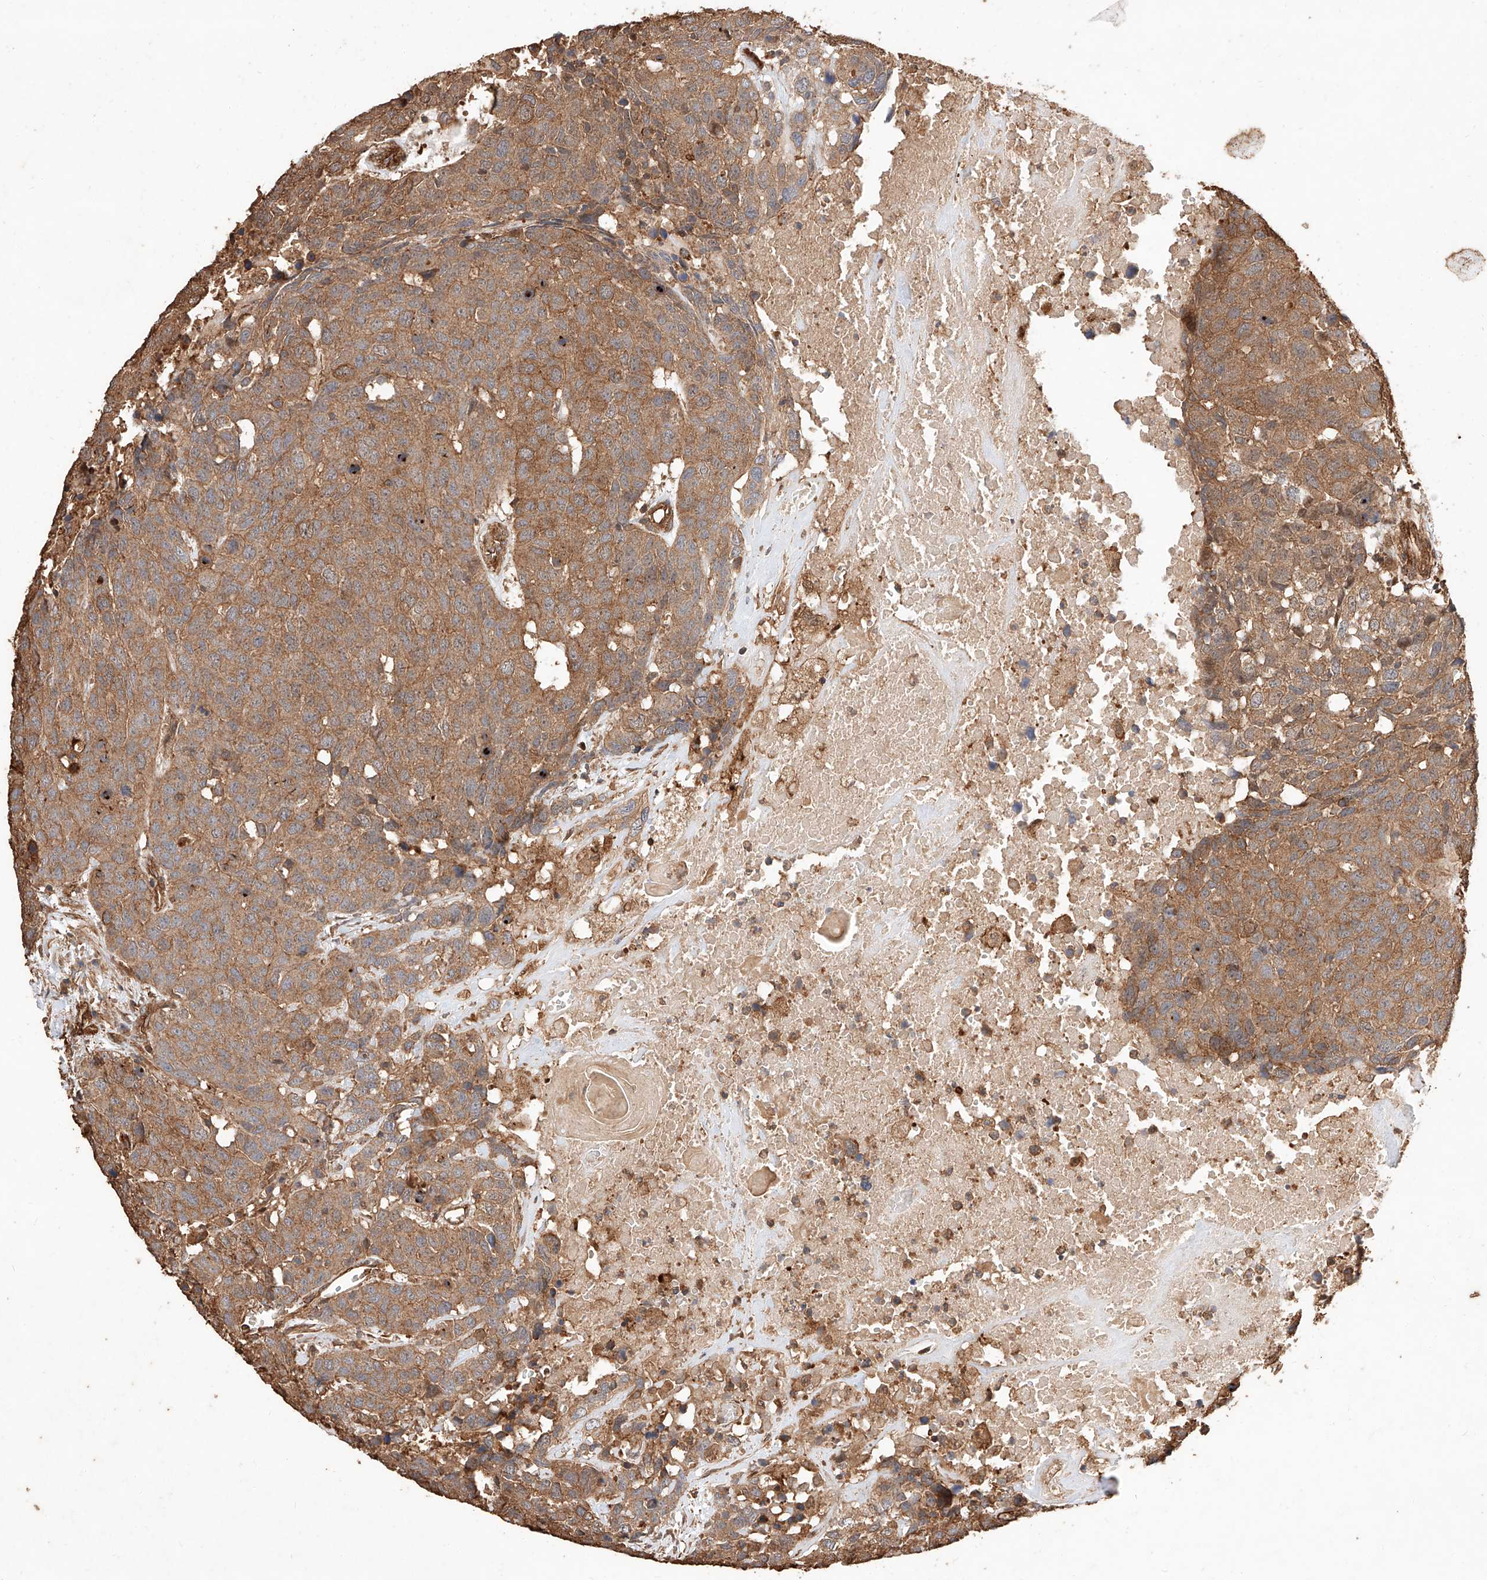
{"staining": {"intensity": "moderate", "quantity": ">75%", "location": "cytoplasmic/membranous"}, "tissue": "head and neck cancer", "cell_type": "Tumor cells", "image_type": "cancer", "snomed": [{"axis": "morphology", "description": "Squamous cell carcinoma, NOS"}, {"axis": "topography", "description": "Head-Neck"}], "caption": "Moderate cytoplasmic/membranous protein positivity is present in about >75% of tumor cells in head and neck squamous cell carcinoma. The protein of interest is shown in brown color, while the nuclei are stained blue.", "gene": "GHDC", "patient": {"sex": "male", "age": 66}}